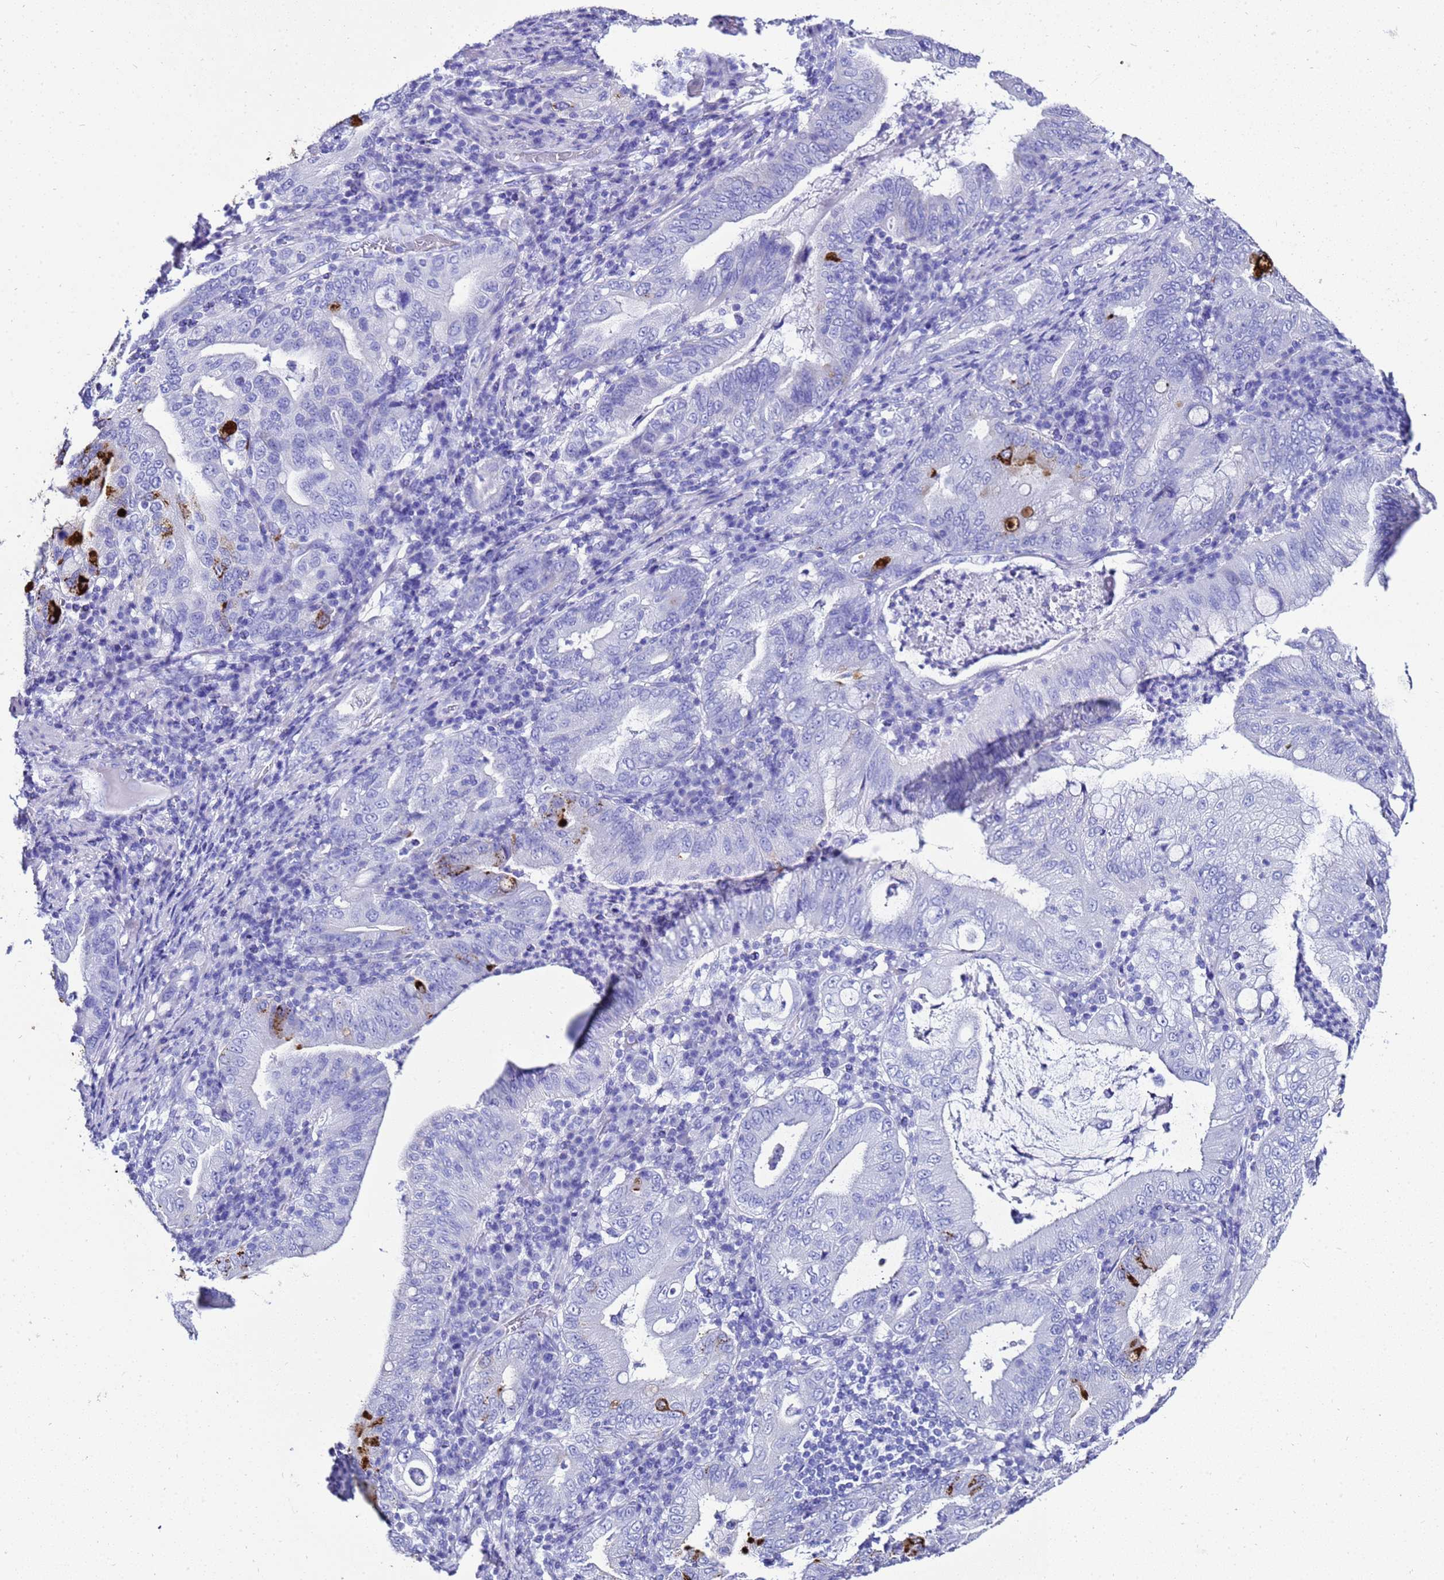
{"staining": {"intensity": "negative", "quantity": "none", "location": "none"}, "tissue": "stomach cancer", "cell_type": "Tumor cells", "image_type": "cancer", "snomed": [{"axis": "morphology", "description": "Normal tissue, NOS"}, {"axis": "morphology", "description": "Adenocarcinoma, NOS"}, {"axis": "topography", "description": "Esophagus"}, {"axis": "topography", "description": "Stomach, upper"}, {"axis": "topography", "description": "Peripheral nerve tissue"}], "caption": "Tumor cells are negative for brown protein staining in stomach cancer (adenocarcinoma). Nuclei are stained in blue.", "gene": "LIPF", "patient": {"sex": "male", "age": 62}}